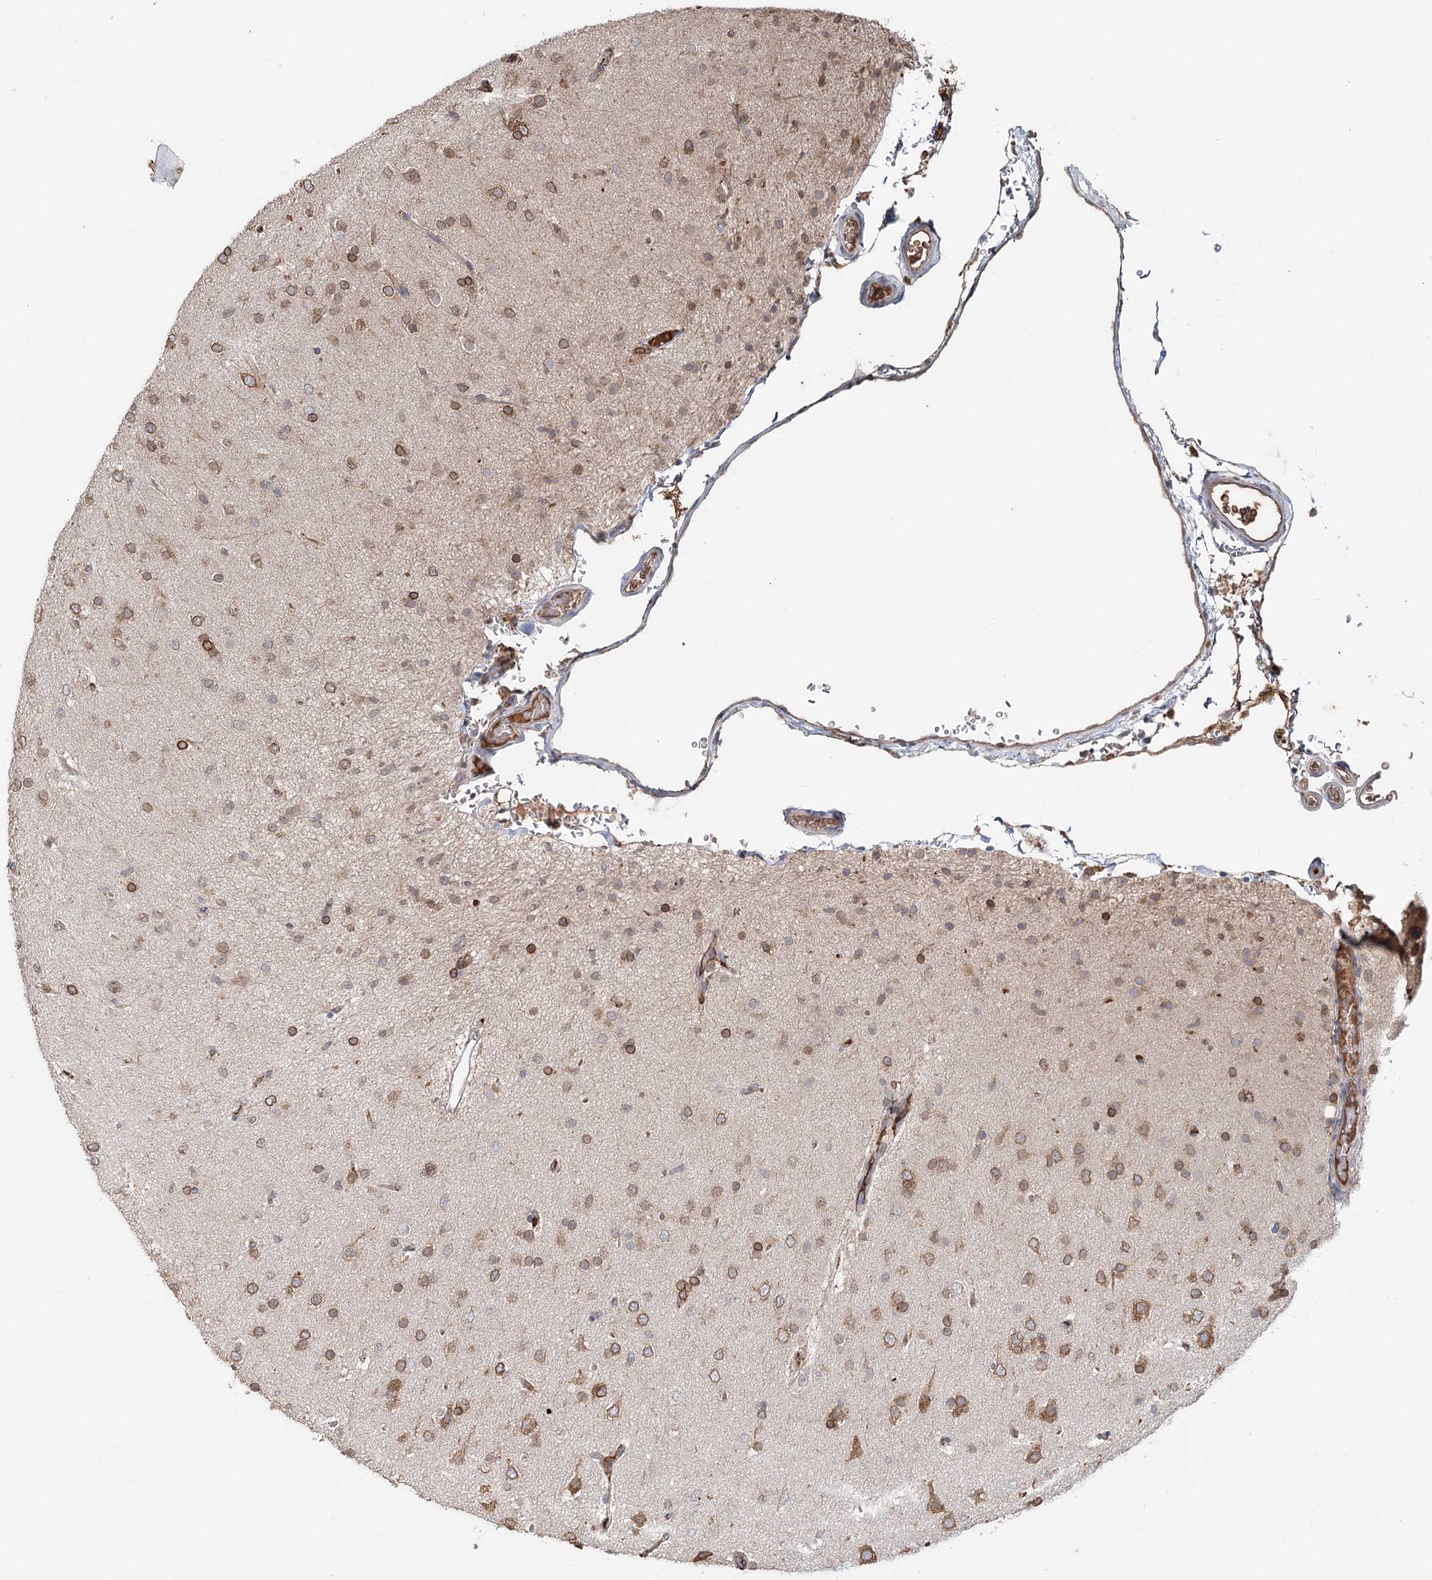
{"staining": {"intensity": "moderate", "quantity": ">75%", "location": "cytoplasmic/membranous"}, "tissue": "glioma", "cell_type": "Tumor cells", "image_type": "cancer", "snomed": [{"axis": "morphology", "description": "Glioma, malignant, Low grade"}, {"axis": "topography", "description": "Brain"}], "caption": "The histopathology image reveals staining of glioma, revealing moderate cytoplasmic/membranous protein staining (brown color) within tumor cells.", "gene": "SYVN1", "patient": {"sex": "male", "age": 65}}